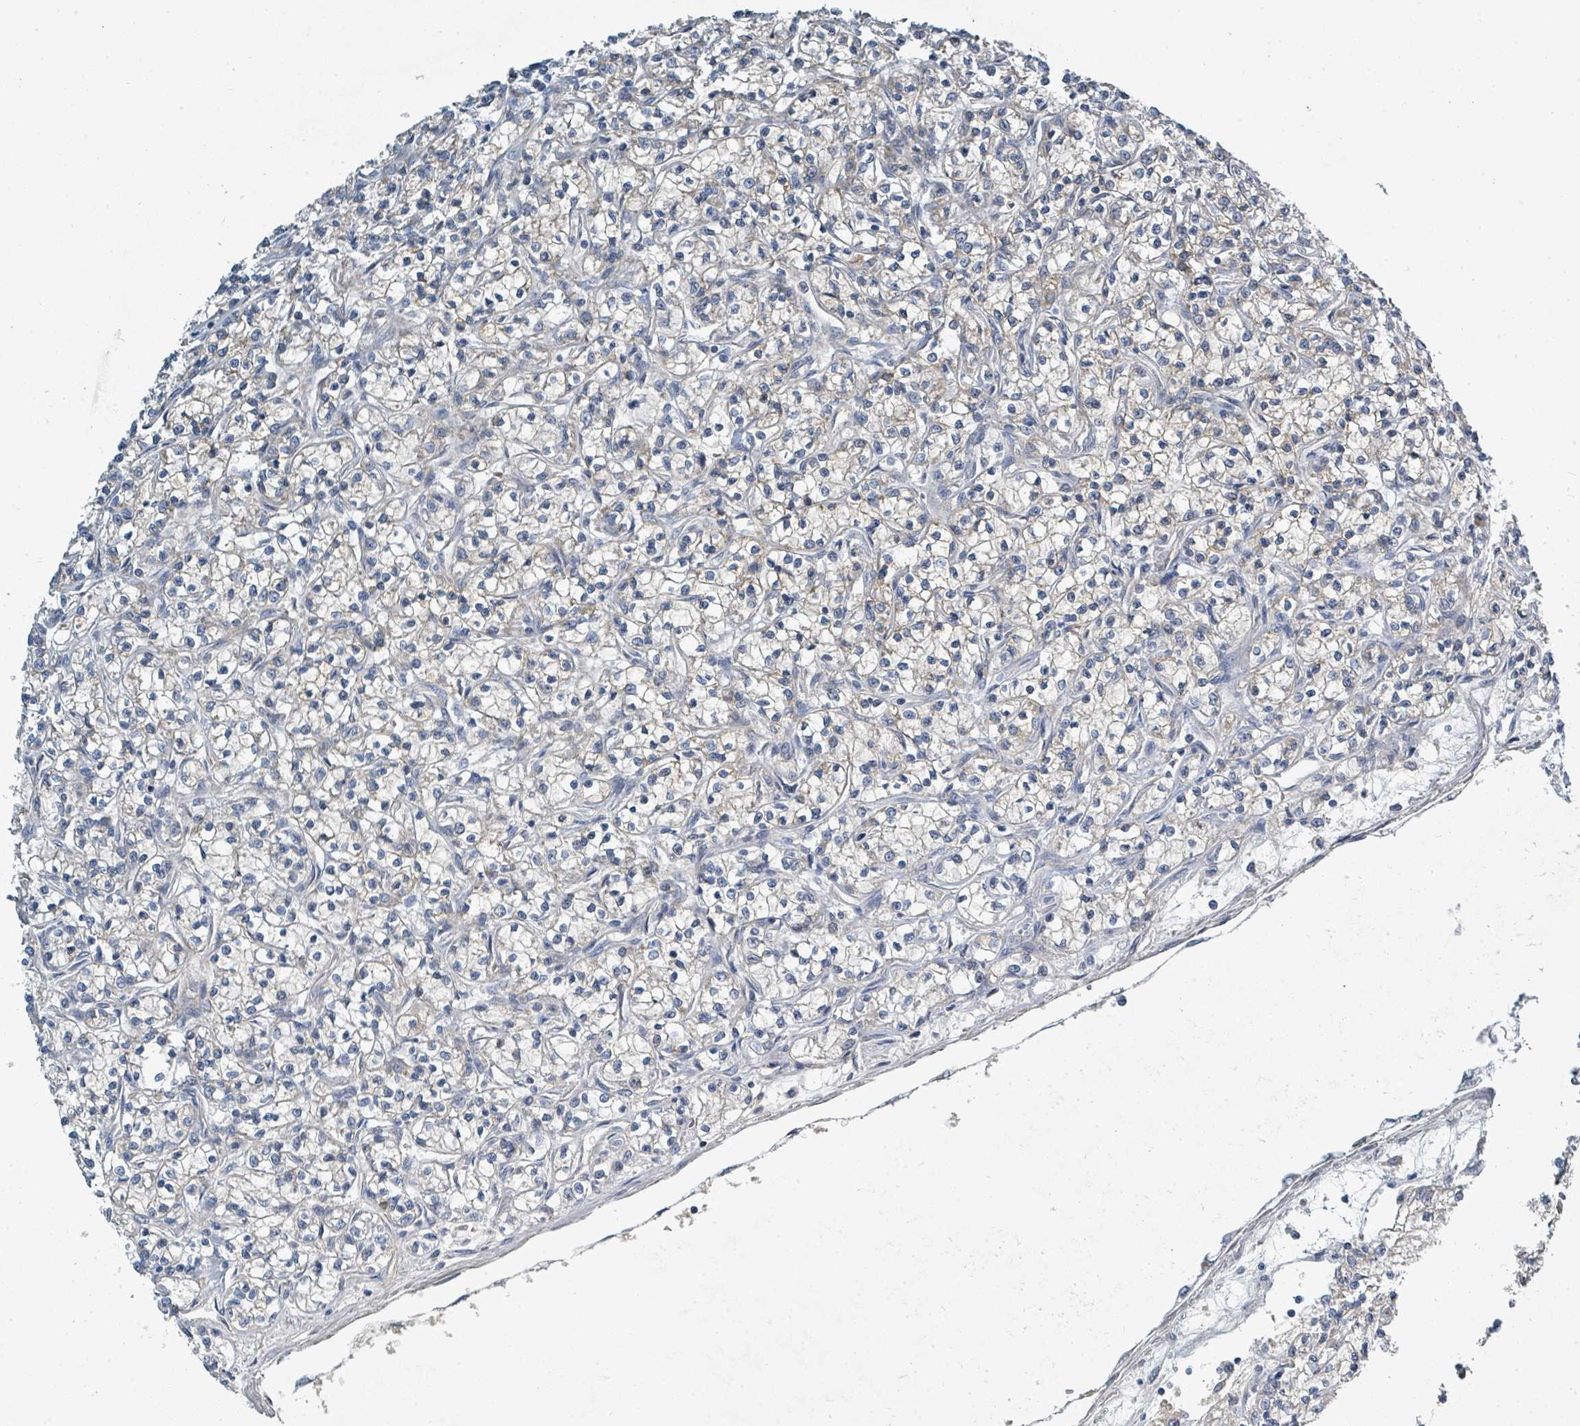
{"staining": {"intensity": "negative", "quantity": "none", "location": "none"}, "tissue": "renal cancer", "cell_type": "Tumor cells", "image_type": "cancer", "snomed": [{"axis": "morphology", "description": "Adenocarcinoma, NOS"}, {"axis": "topography", "description": "Kidney"}], "caption": "This is an immunohistochemistry histopathology image of renal cancer (adenocarcinoma). There is no expression in tumor cells.", "gene": "SLC25A23", "patient": {"sex": "female", "age": 59}}